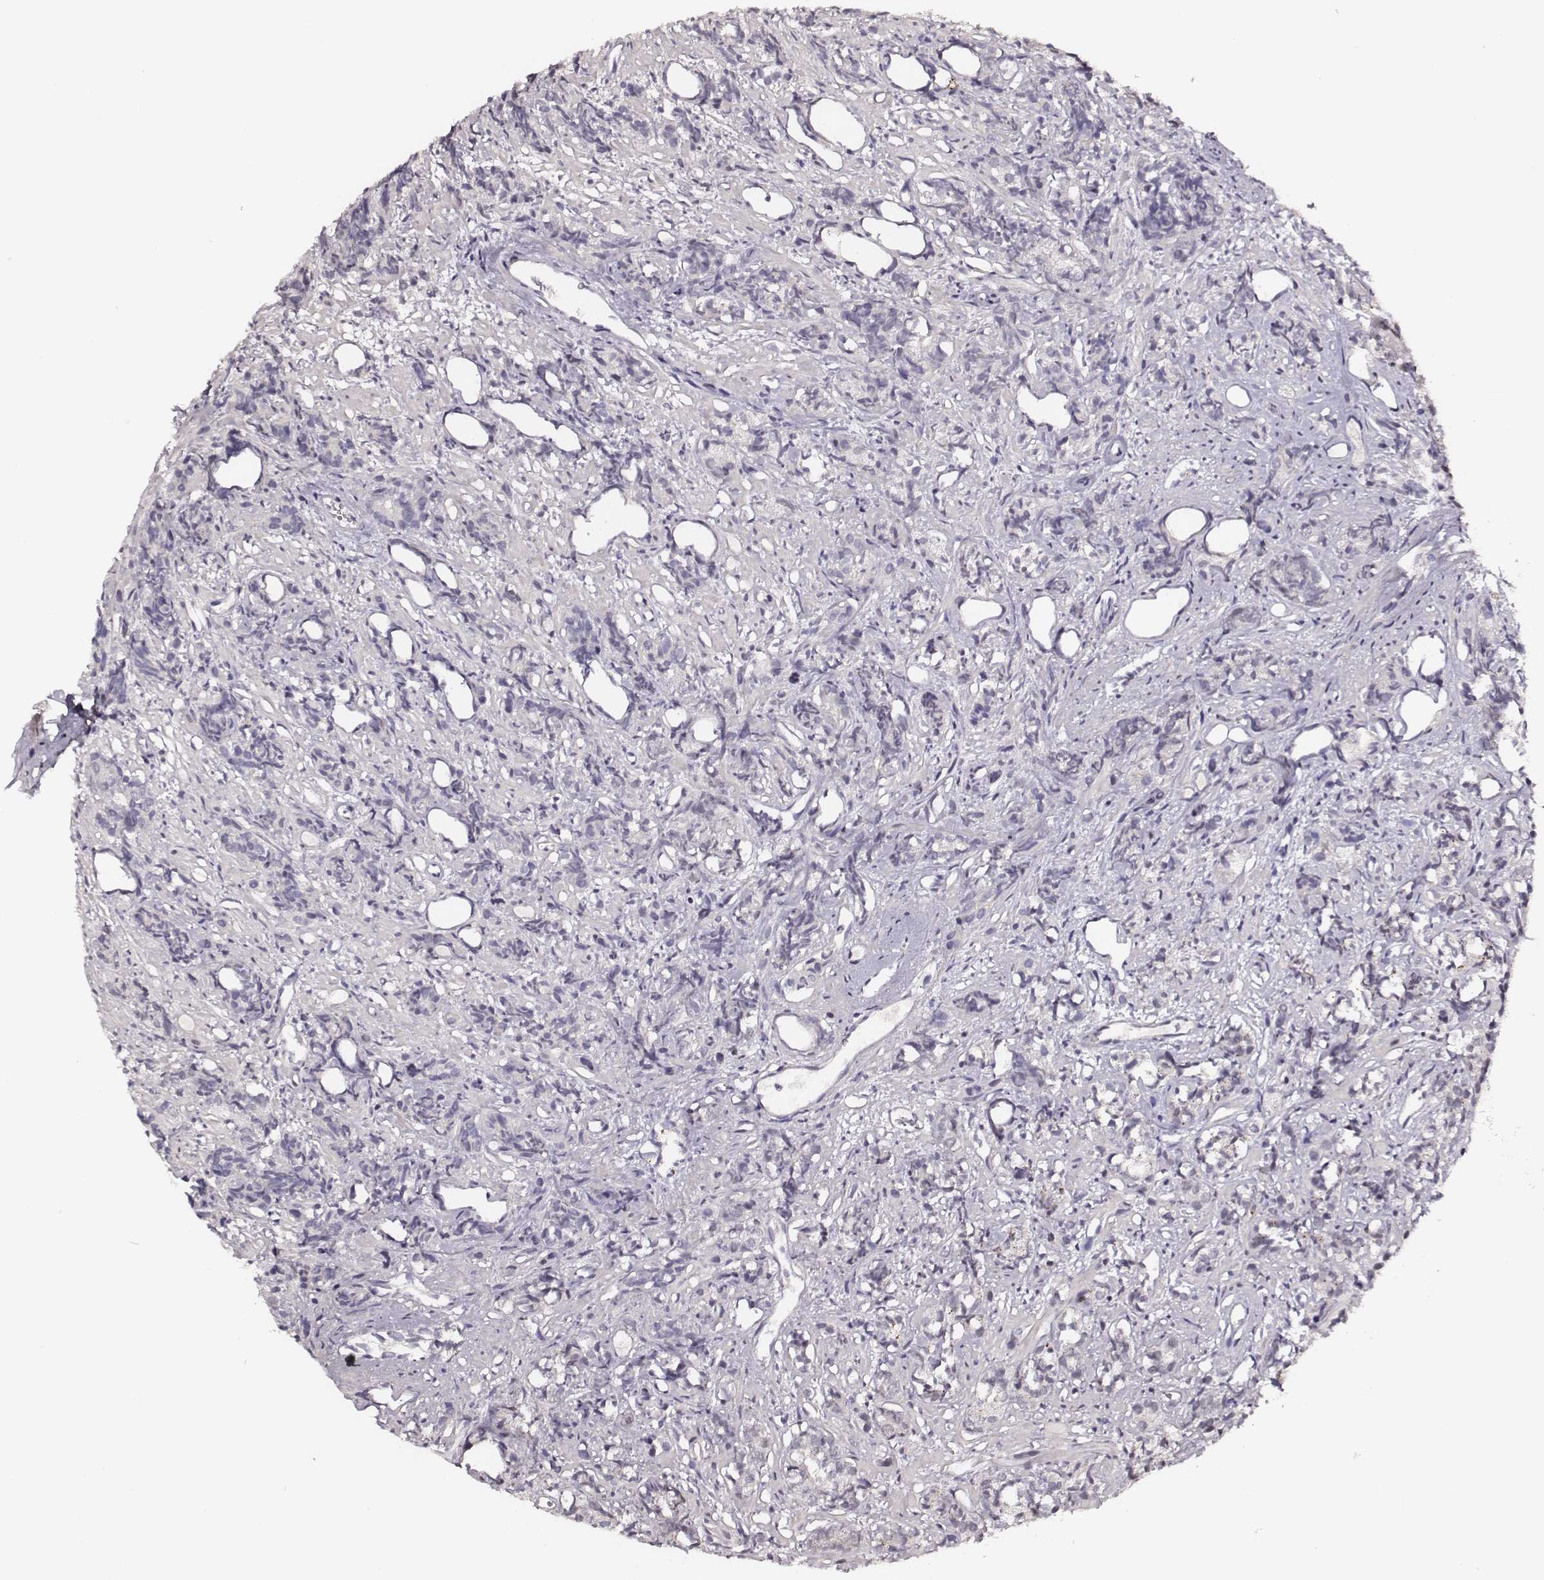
{"staining": {"intensity": "negative", "quantity": "none", "location": "none"}, "tissue": "prostate cancer", "cell_type": "Tumor cells", "image_type": "cancer", "snomed": [{"axis": "morphology", "description": "Adenocarcinoma, High grade"}, {"axis": "topography", "description": "Prostate"}], "caption": "High magnification brightfield microscopy of prostate cancer (high-grade adenocarcinoma) stained with DAB (3,3'-diaminobenzidine) (brown) and counterstained with hematoxylin (blue): tumor cells show no significant positivity.", "gene": "PPARA", "patient": {"sex": "male", "age": 84}}